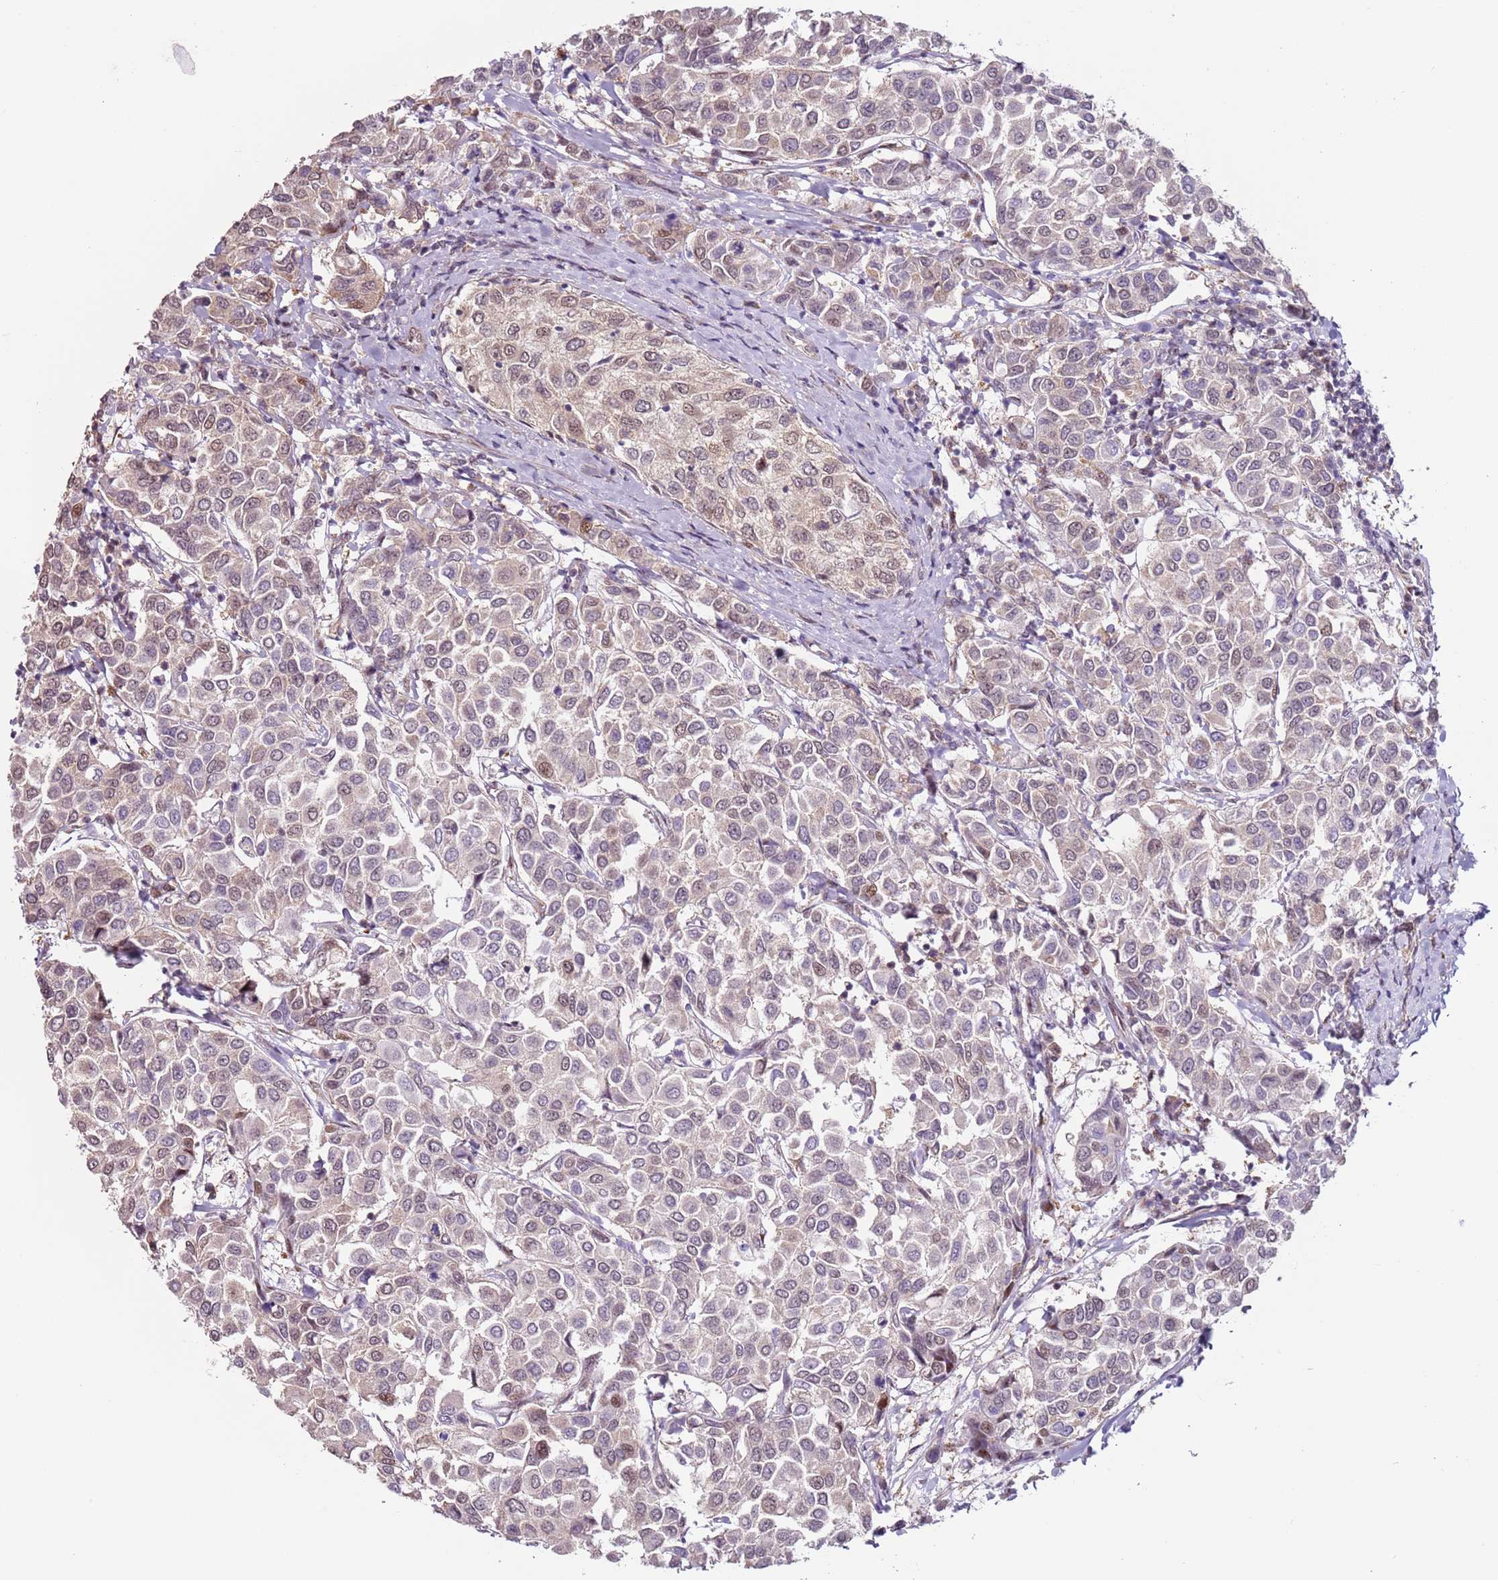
{"staining": {"intensity": "weak", "quantity": "25%-75%", "location": "nuclear"}, "tissue": "breast cancer", "cell_type": "Tumor cells", "image_type": "cancer", "snomed": [{"axis": "morphology", "description": "Duct carcinoma"}, {"axis": "topography", "description": "Breast"}], "caption": "A low amount of weak nuclear expression is identified in approximately 25%-75% of tumor cells in breast cancer (infiltrating ductal carcinoma) tissue.", "gene": "PSMD4", "patient": {"sex": "female", "age": 55}}